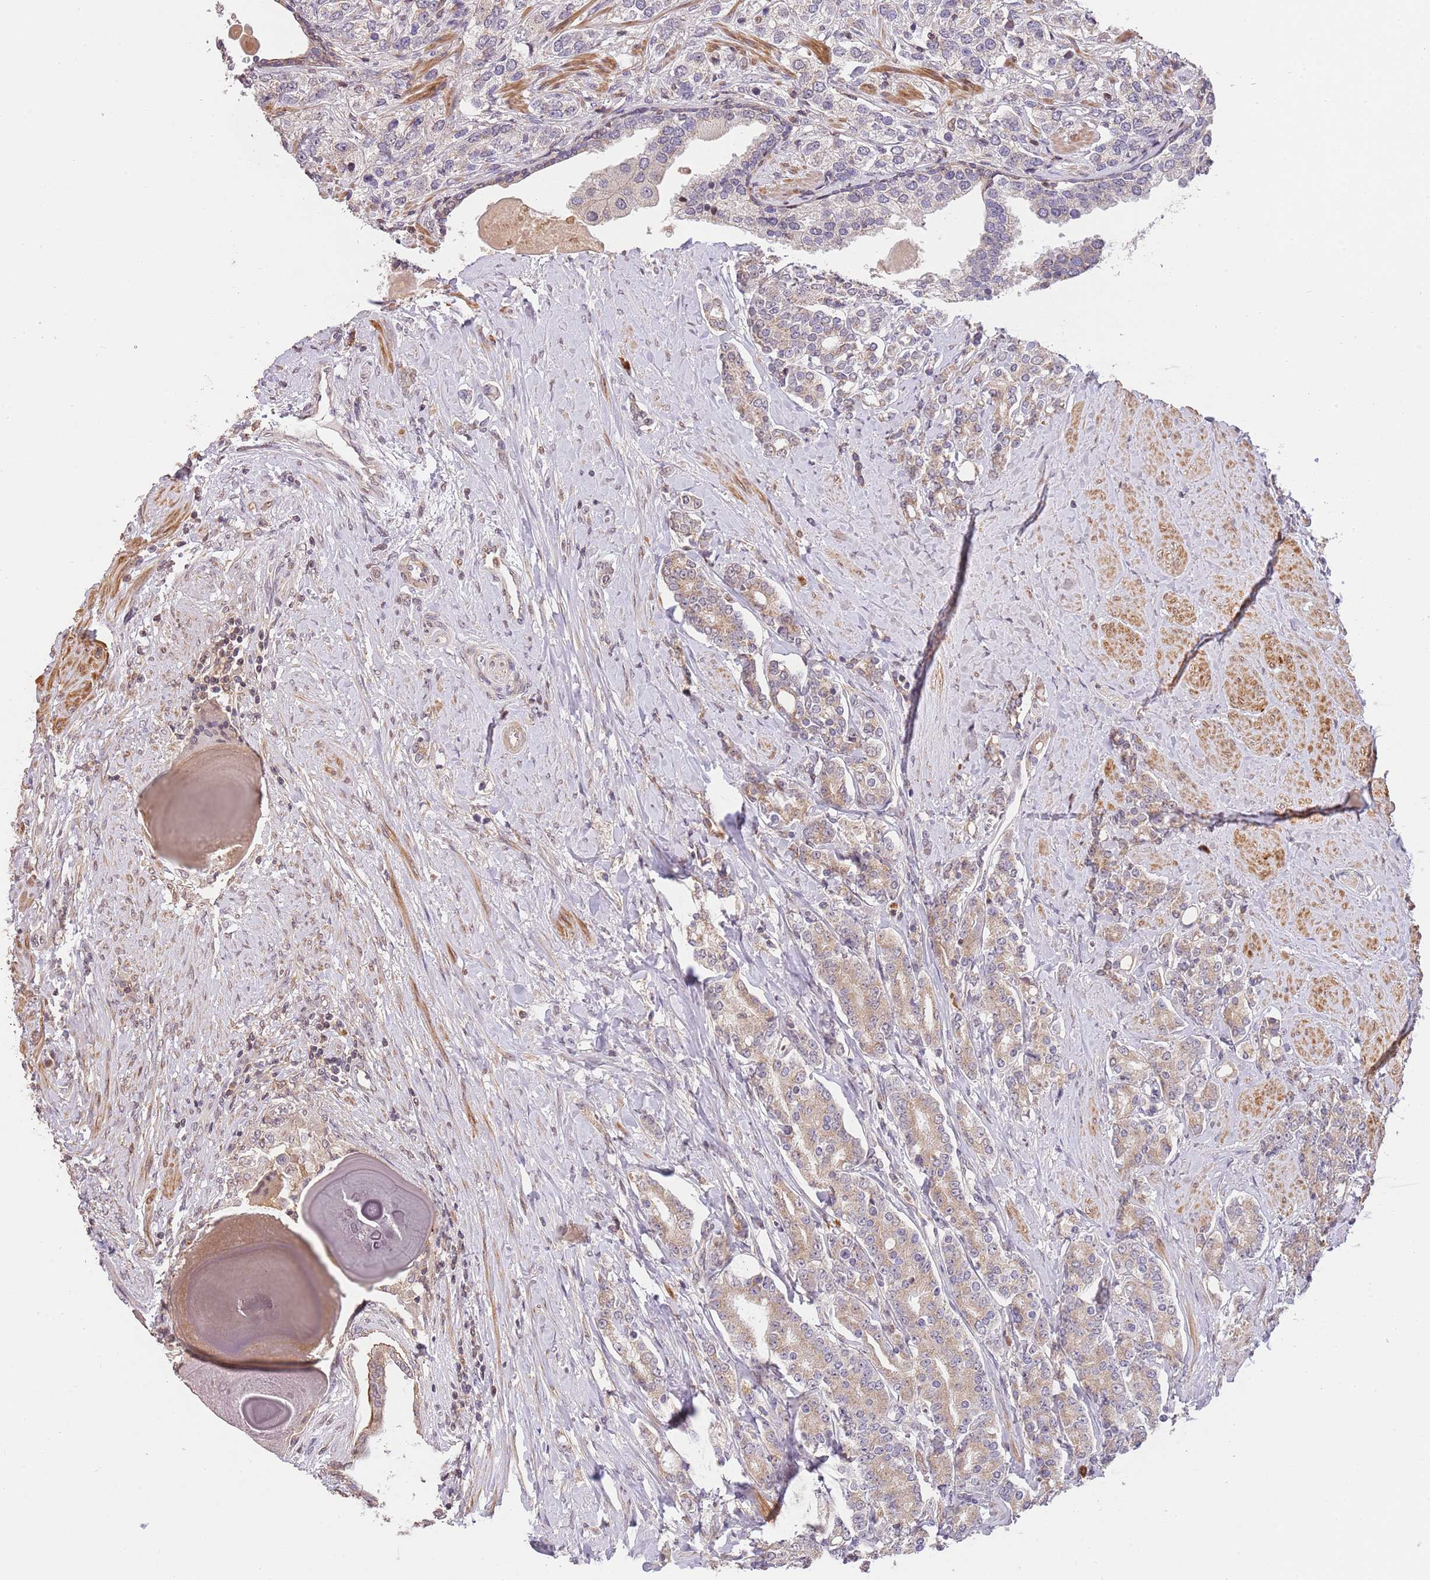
{"staining": {"intensity": "weak", "quantity": ">75%", "location": "cytoplasmic/membranous"}, "tissue": "prostate cancer", "cell_type": "Tumor cells", "image_type": "cancer", "snomed": [{"axis": "morphology", "description": "Adenocarcinoma, High grade"}, {"axis": "topography", "description": "Prostate"}], "caption": "Immunohistochemistry photomicrograph of neoplastic tissue: human high-grade adenocarcinoma (prostate) stained using immunohistochemistry (IHC) shows low levels of weak protein expression localized specifically in the cytoplasmic/membranous of tumor cells, appearing as a cytoplasmic/membranous brown color.", "gene": "SLC16A4", "patient": {"sex": "male", "age": 62}}